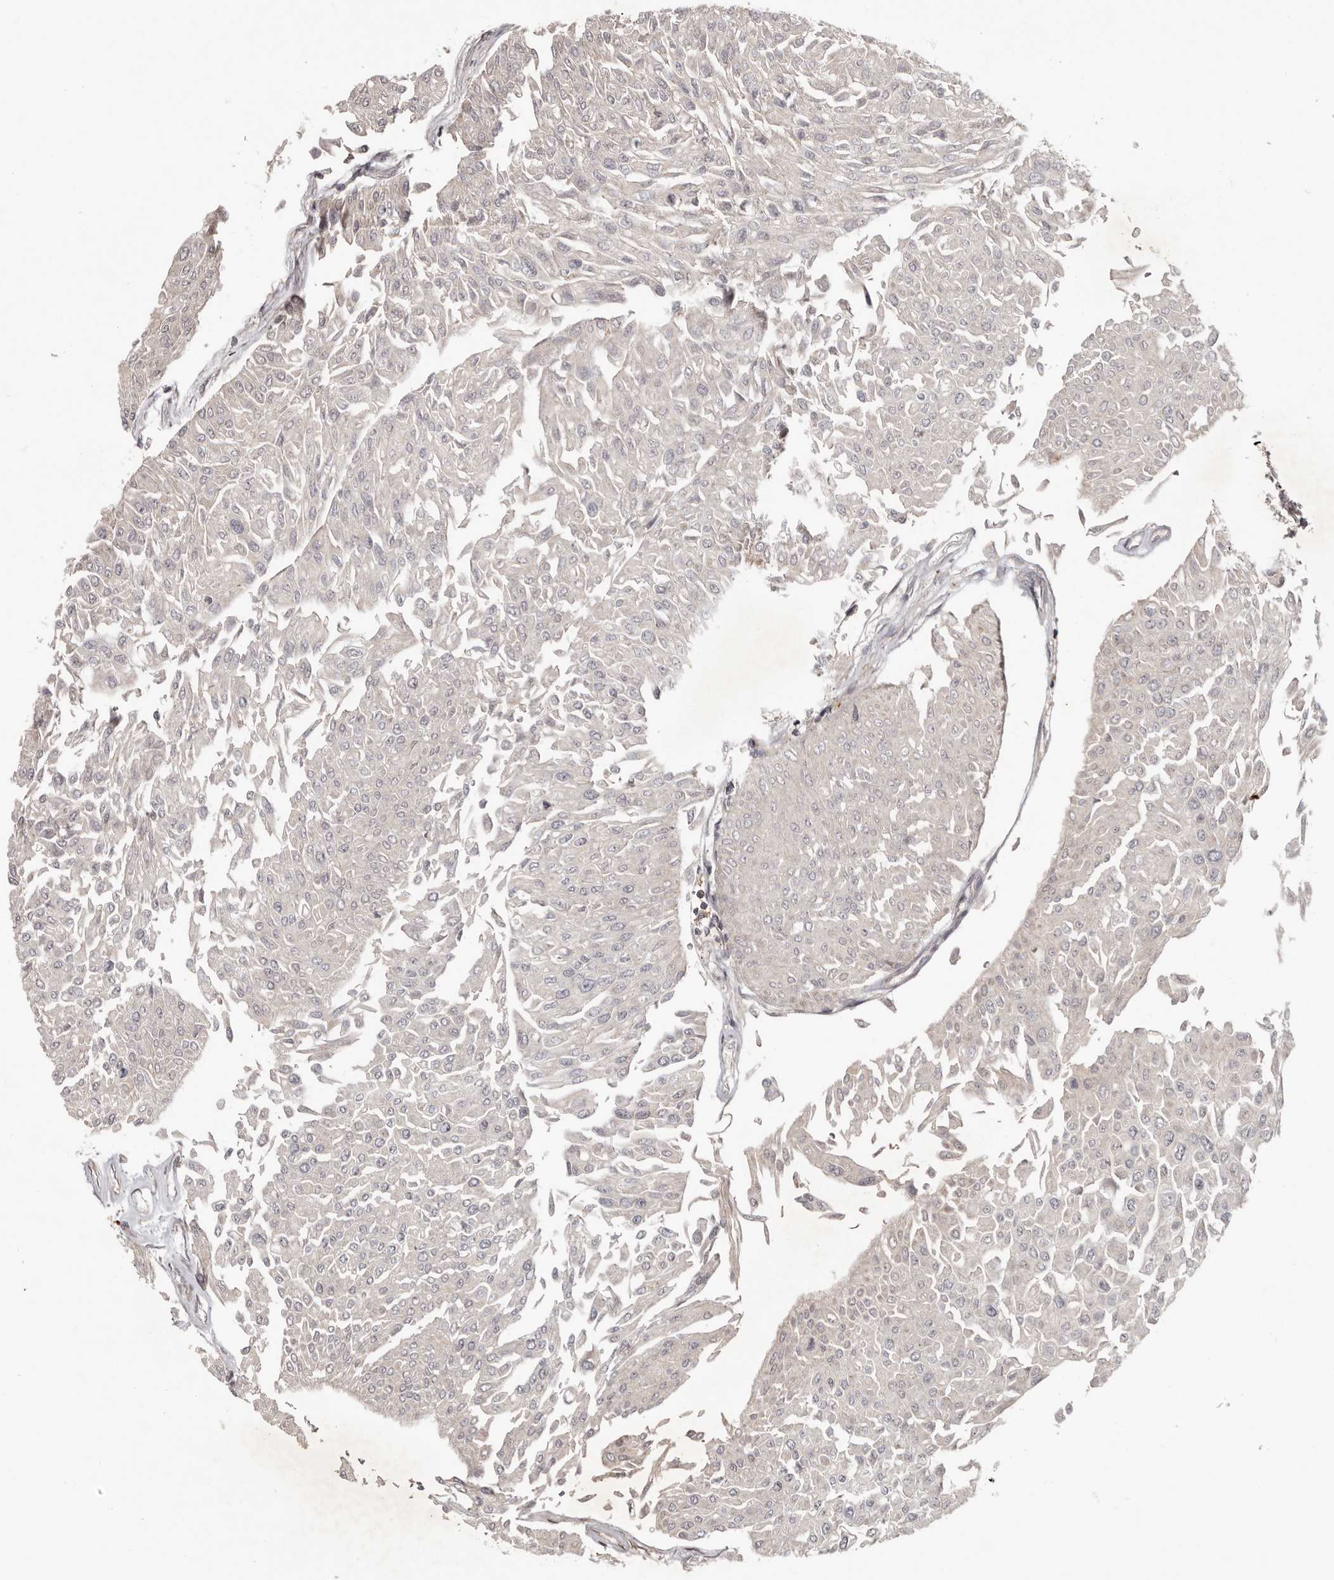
{"staining": {"intensity": "negative", "quantity": "none", "location": "none"}, "tissue": "urothelial cancer", "cell_type": "Tumor cells", "image_type": "cancer", "snomed": [{"axis": "morphology", "description": "Urothelial carcinoma, Low grade"}, {"axis": "topography", "description": "Urinary bladder"}], "caption": "Human low-grade urothelial carcinoma stained for a protein using immunohistochemistry displays no expression in tumor cells.", "gene": "ANKRD44", "patient": {"sex": "male", "age": 67}}